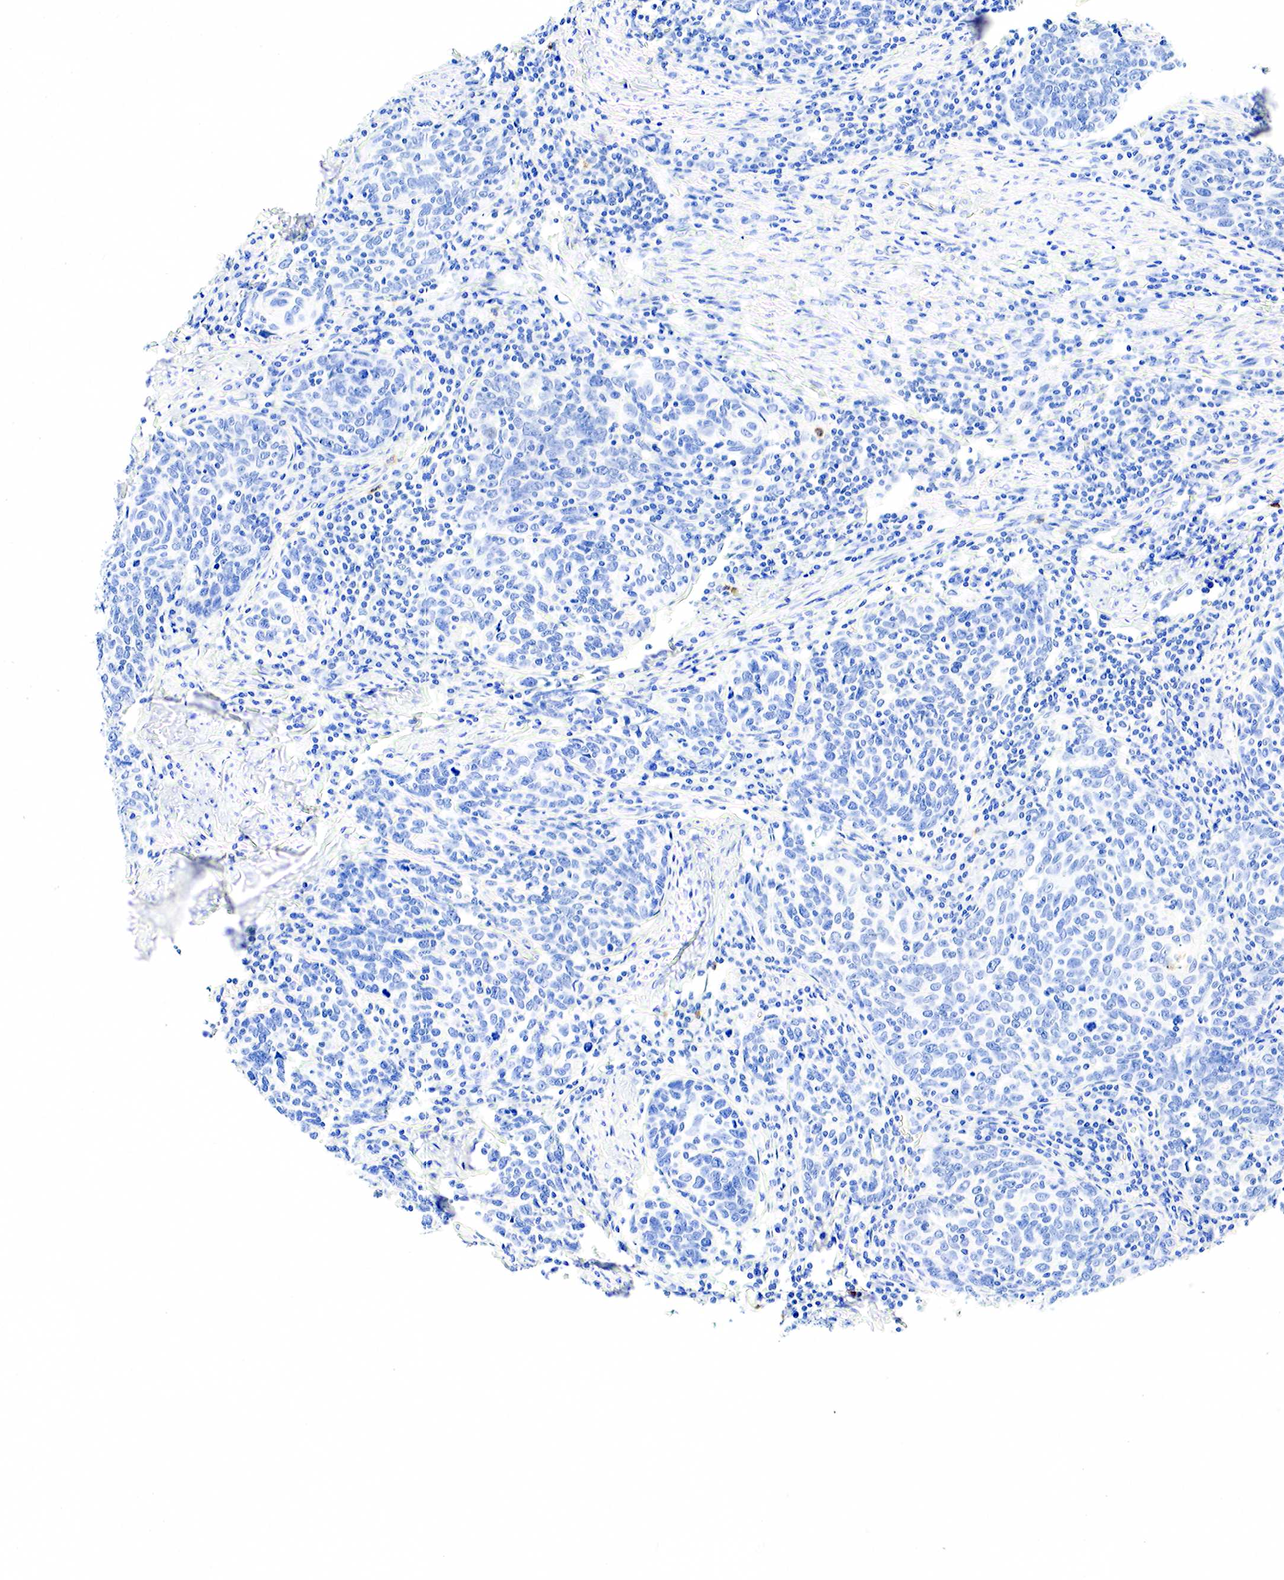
{"staining": {"intensity": "negative", "quantity": "none", "location": "none"}, "tissue": "cervical cancer", "cell_type": "Tumor cells", "image_type": "cancer", "snomed": [{"axis": "morphology", "description": "Squamous cell carcinoma, NOS"}, {"axis": "topography", "description": "Cervix"}], "caption": "Cervical cancer (squamous cell carcinoma) was stained to show a protein in brown. There is no significant expression in tumor cells. (DAB IHC with hematoxylin counter stain).", "gene": "FUT4", "patient": {"sex": "female", "age": 41}}